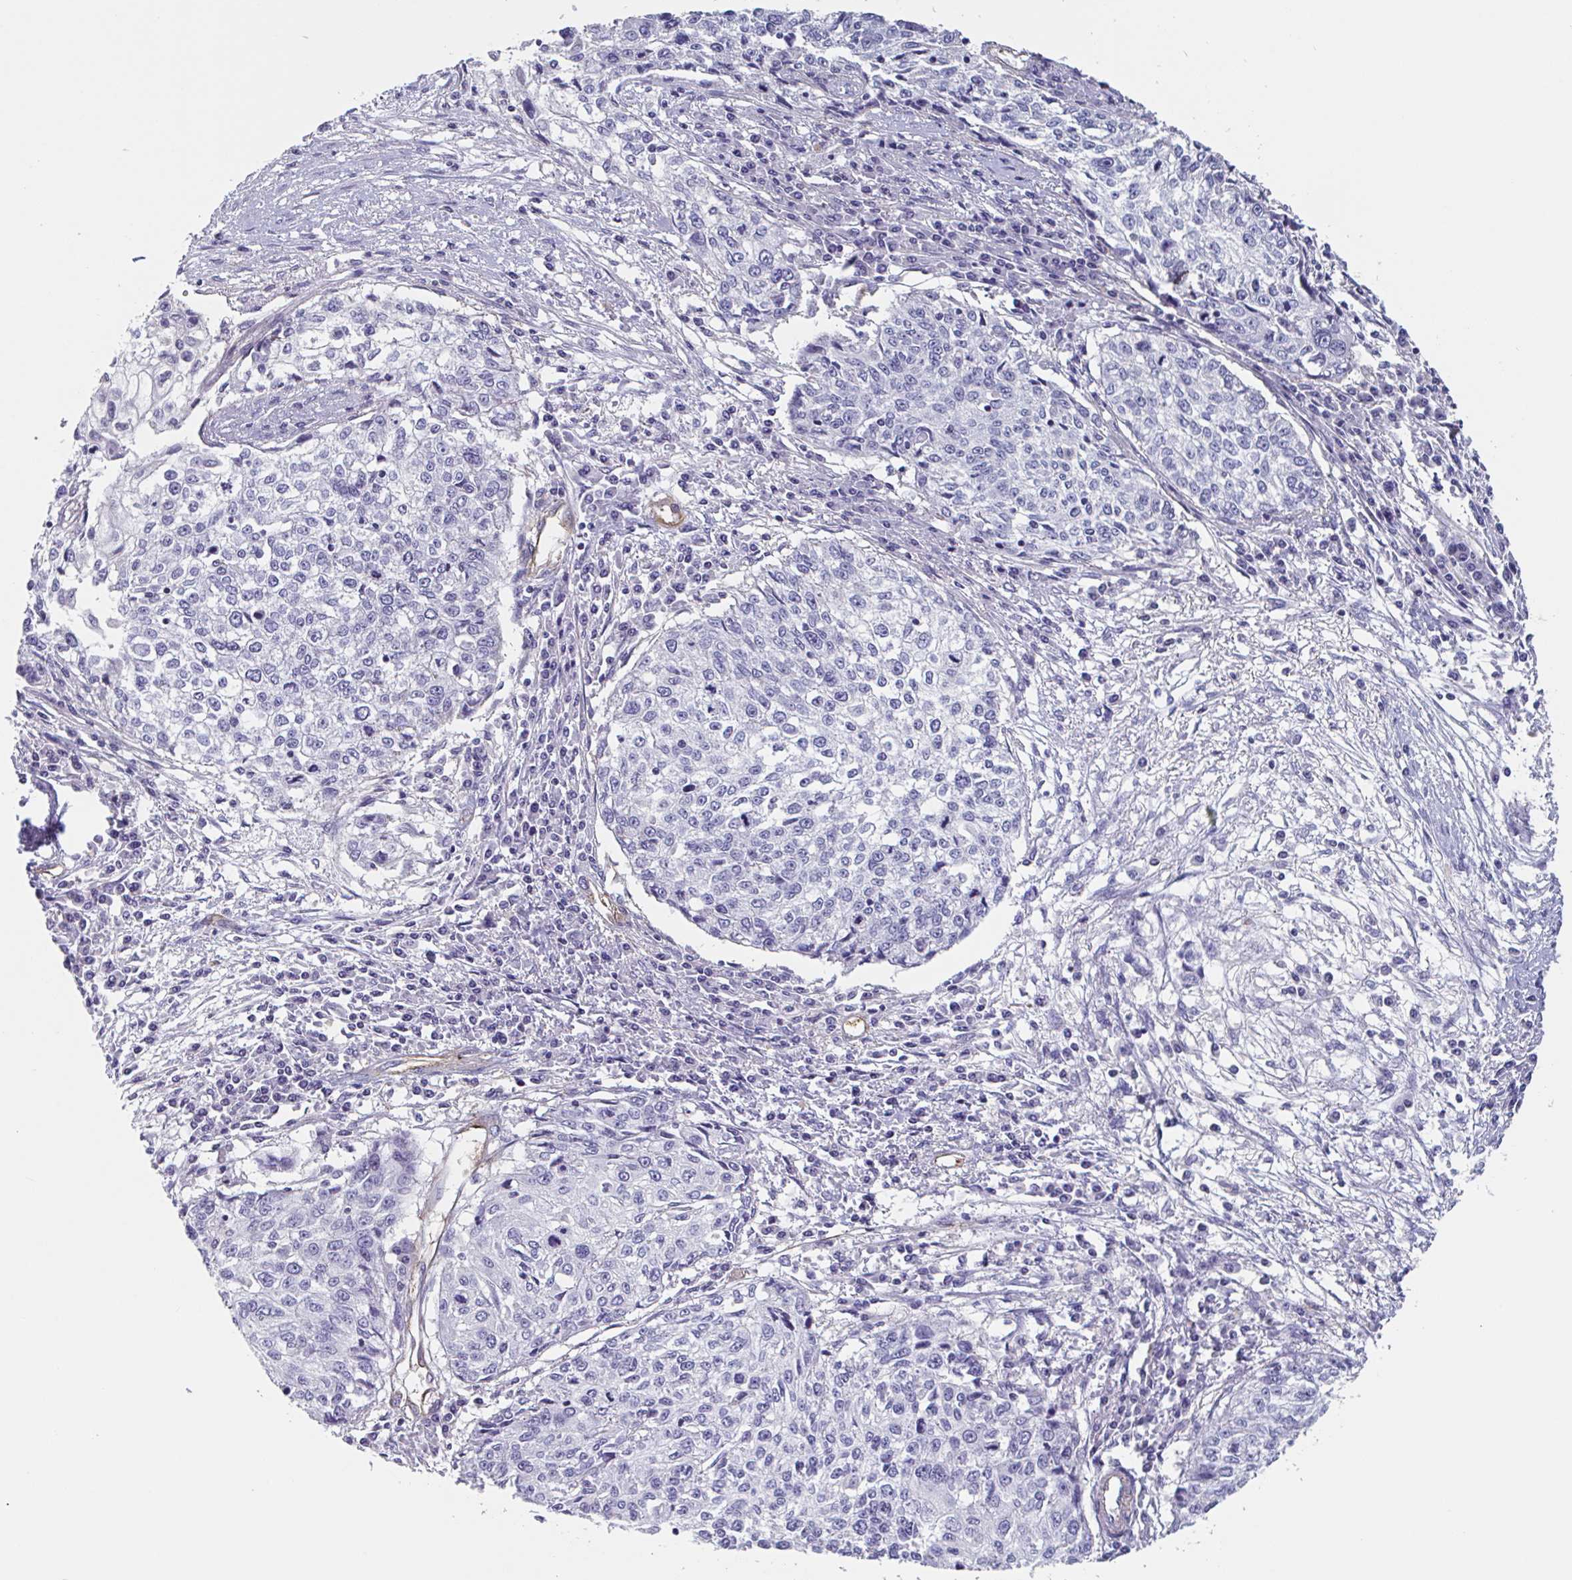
{"staining": {"intensity": "negative", "quantity": "none", "location": "none"}, "tissue": "cervical cancer", "cell_type": "Tumor cells", "image_type": "cancer", "snomed": [{"axis": "morphology", "description": "Squamous cell carcinoma, NOS"}, {"axis": "topography", "description": "Cervix"}], "caption": "High magnification brightfield microscopy of cervical squamous cell carcinoma stained with DAB (3,3'-diaminobenzidine) (brown) and counterstained with hematoxylin (blue): tumor cells show no significant staining.", "gene": "SHISA7", "patient": {"sex": "female", "age": 57}}